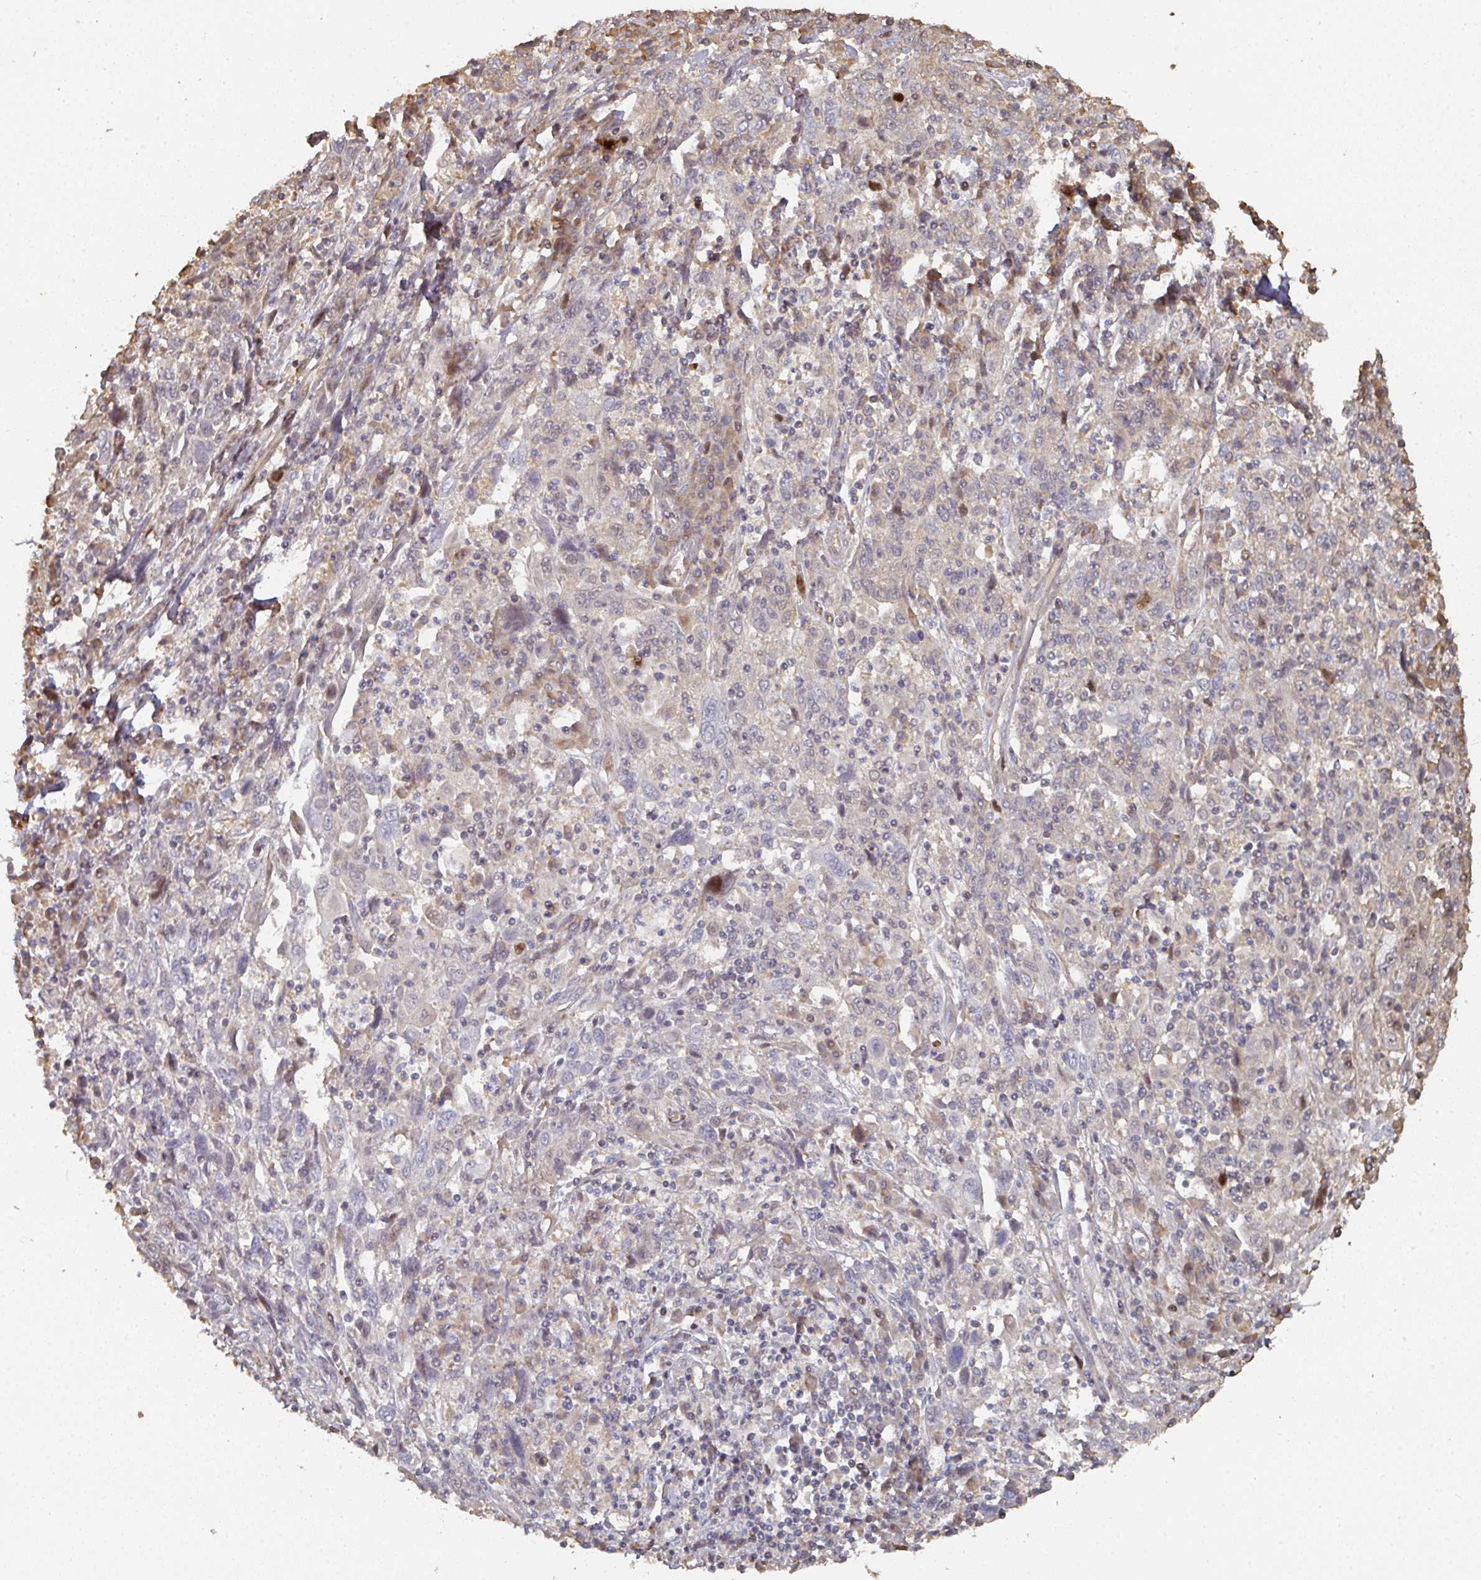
{"staining": {"intensity": "negative", "quantity": "none", "location": "none"}, "tissue": "cervical cancer", "cell_type": "Tumor cells", "image_type": "cancer", "snomed": [{"axis": "morphology", "description": "Squamous cell carcinoma, NOS"}, {"axis": "topography", "description": "Cervix"}], "caption": "High power microscopy image of an IHC photomicrograph of cervical squamous cell carcinoma, revealing no significant expression in tumor cells.", "gene": "CA7", "patient": {"sex": "female", "age": 46}}